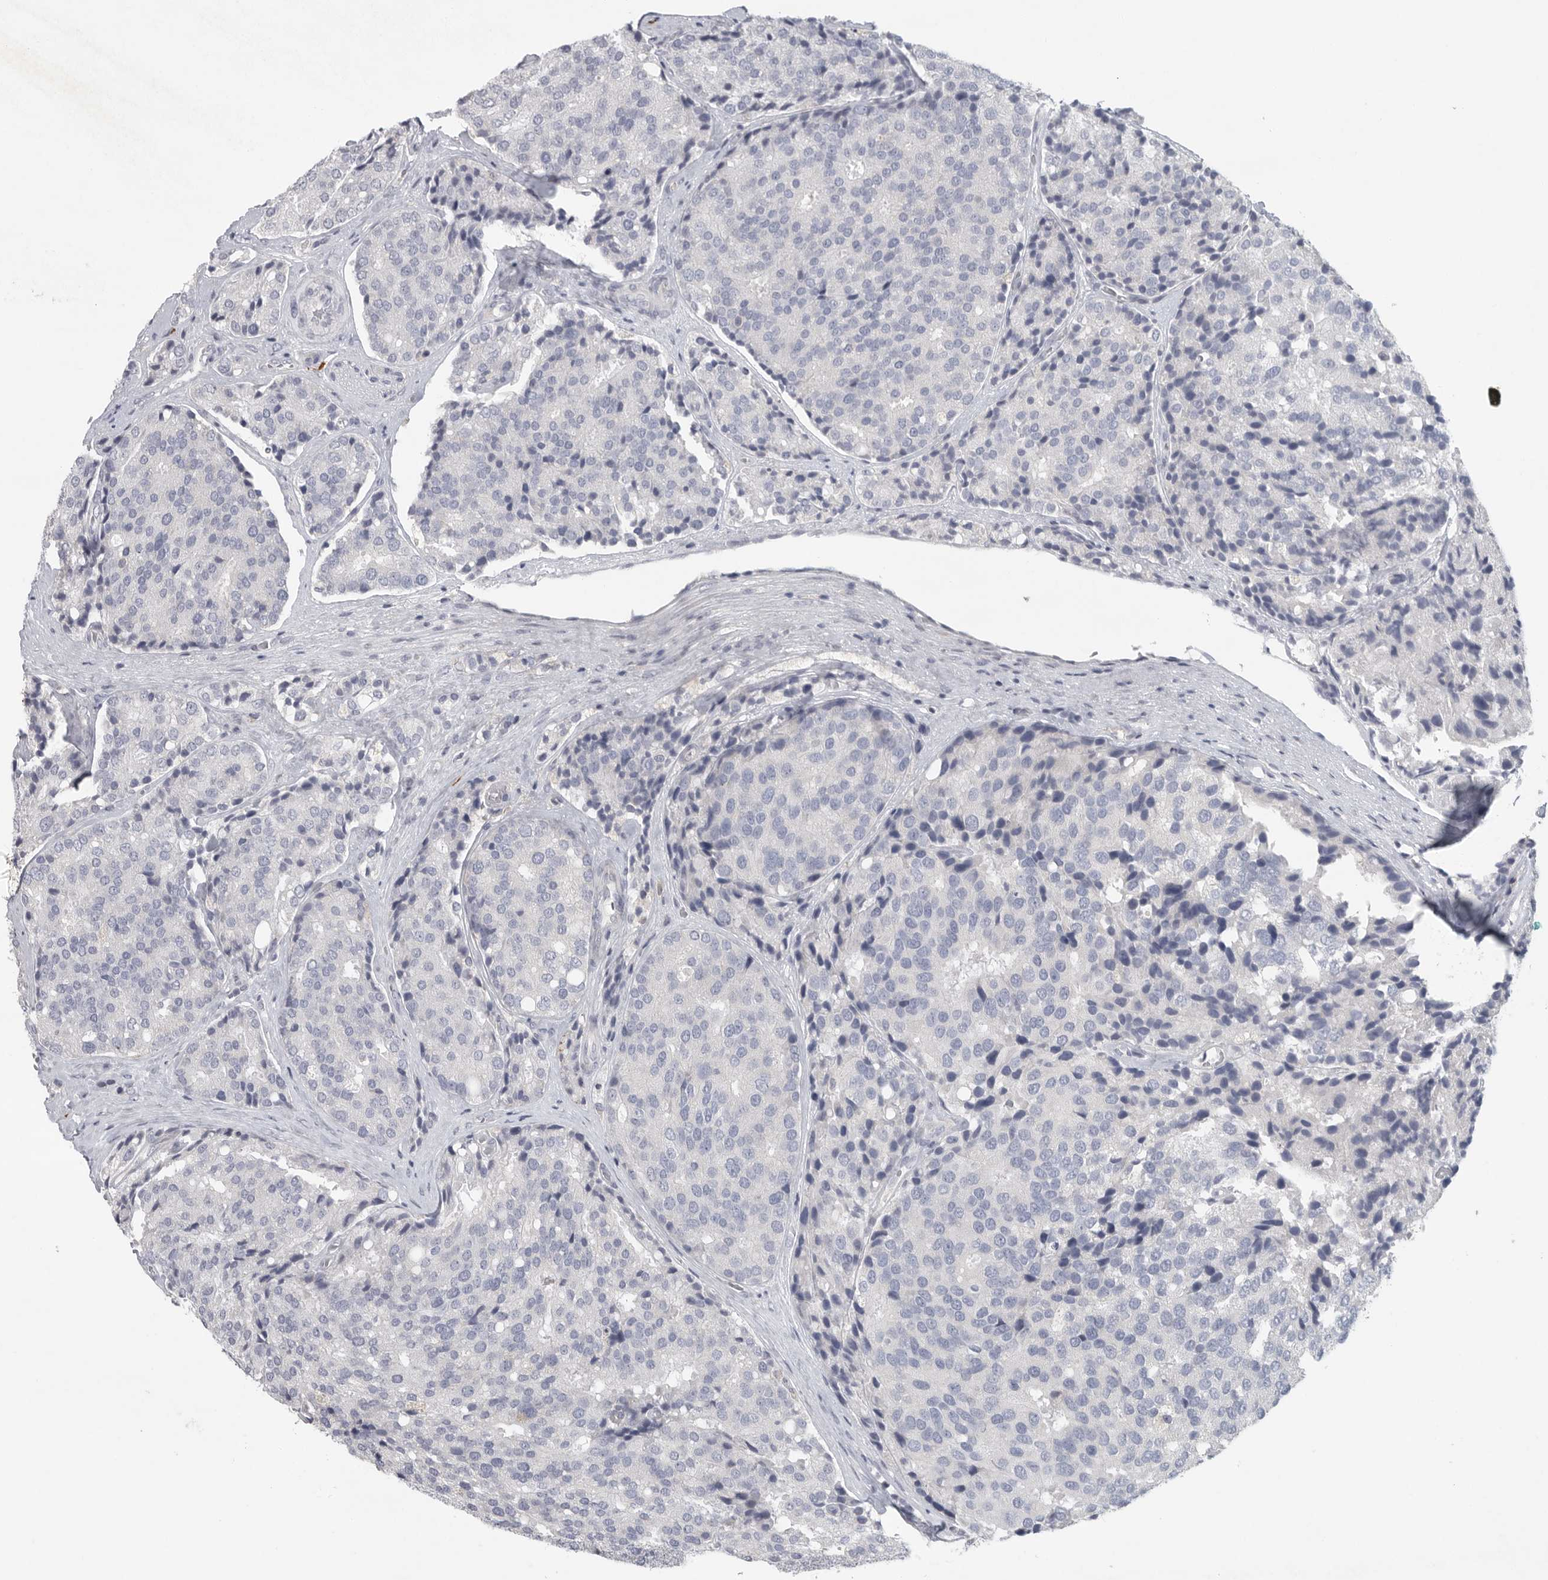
{"staining": {"intensity": "negative", "quantity": "none", "location": "none"}, "tissue": "prostate cancer", "cell_type": "Tumor cells", "image_type": "cancer", "snomed": [{"axis": "morphology", "description": "Adenocarcinoma, High grade"}, {"axis": "topography", "description": "Prostate"}], "caption": "DAB (3,3'-diaminobenzidine) immunohistochemical staining of prostate cancer (adenocarcinoma (high-grade)) demonstrates no significant expression in tumor cells.", "gene": "TMEM69", "patient": {"sex": "male", "age": 50}}